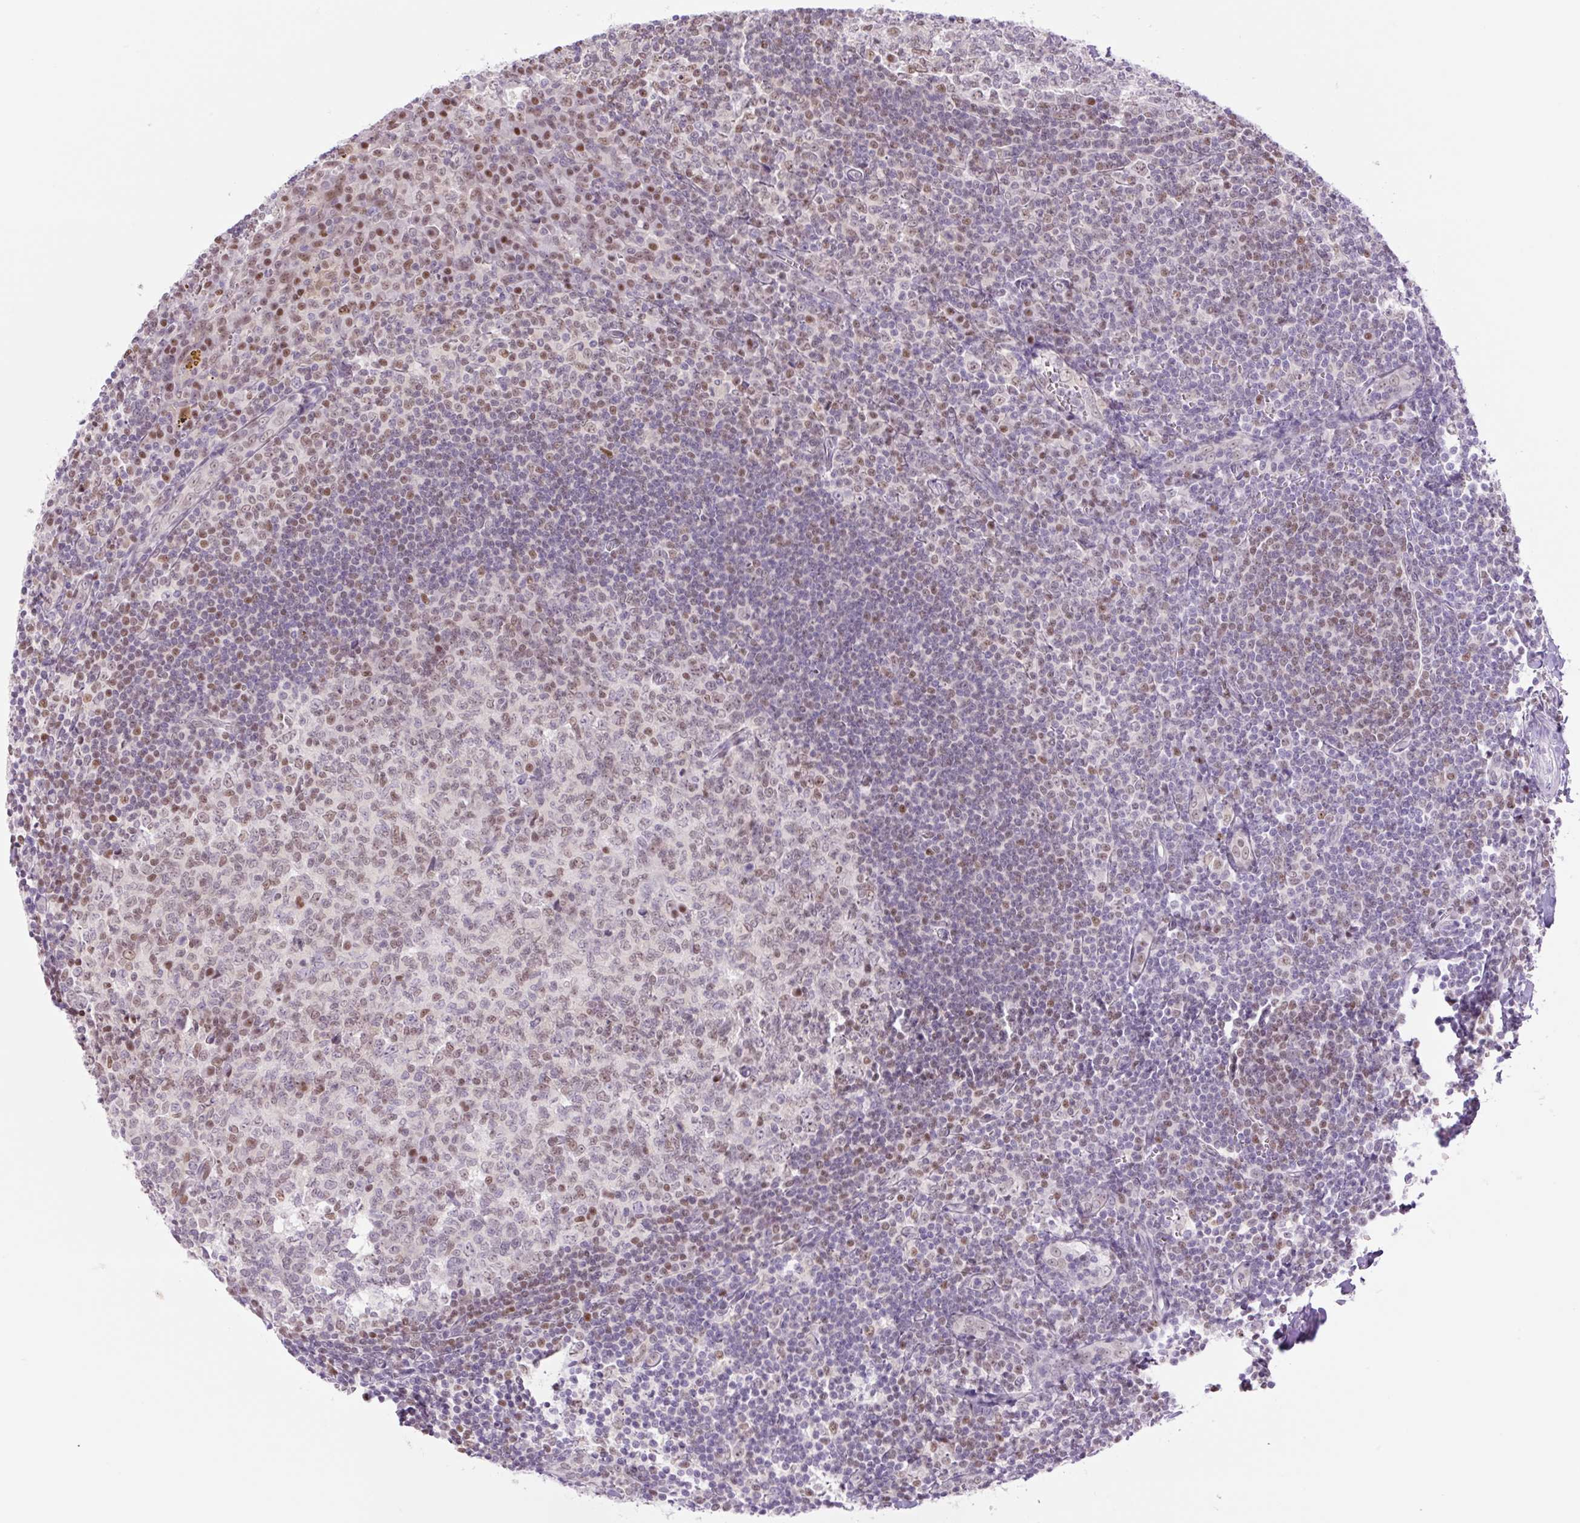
{"staining": {"intensity": "weak", "quantity": "25%-75%", "location": "nuclear"}, "tissue": "tonsil", "cell_type": "Germinal center cells", "image_type": "normal", "snomed": [{"axis": "morphology", "description": "Normal tissue, NOS"}, {"axis": "topography", "description": "Tonsil"}], "caption": "Immunohistochemistry (IHC) micrograph of normal tonsil: human tonsil stained using immunohistochemistry (IHC) demonstrates low levels of weak protein expression localized specifically in the nuclear of germinal center cells, appearing as a nuclear brown color.", "gene": "TLE3", "patient": {"sex": "male", "age": 27}}